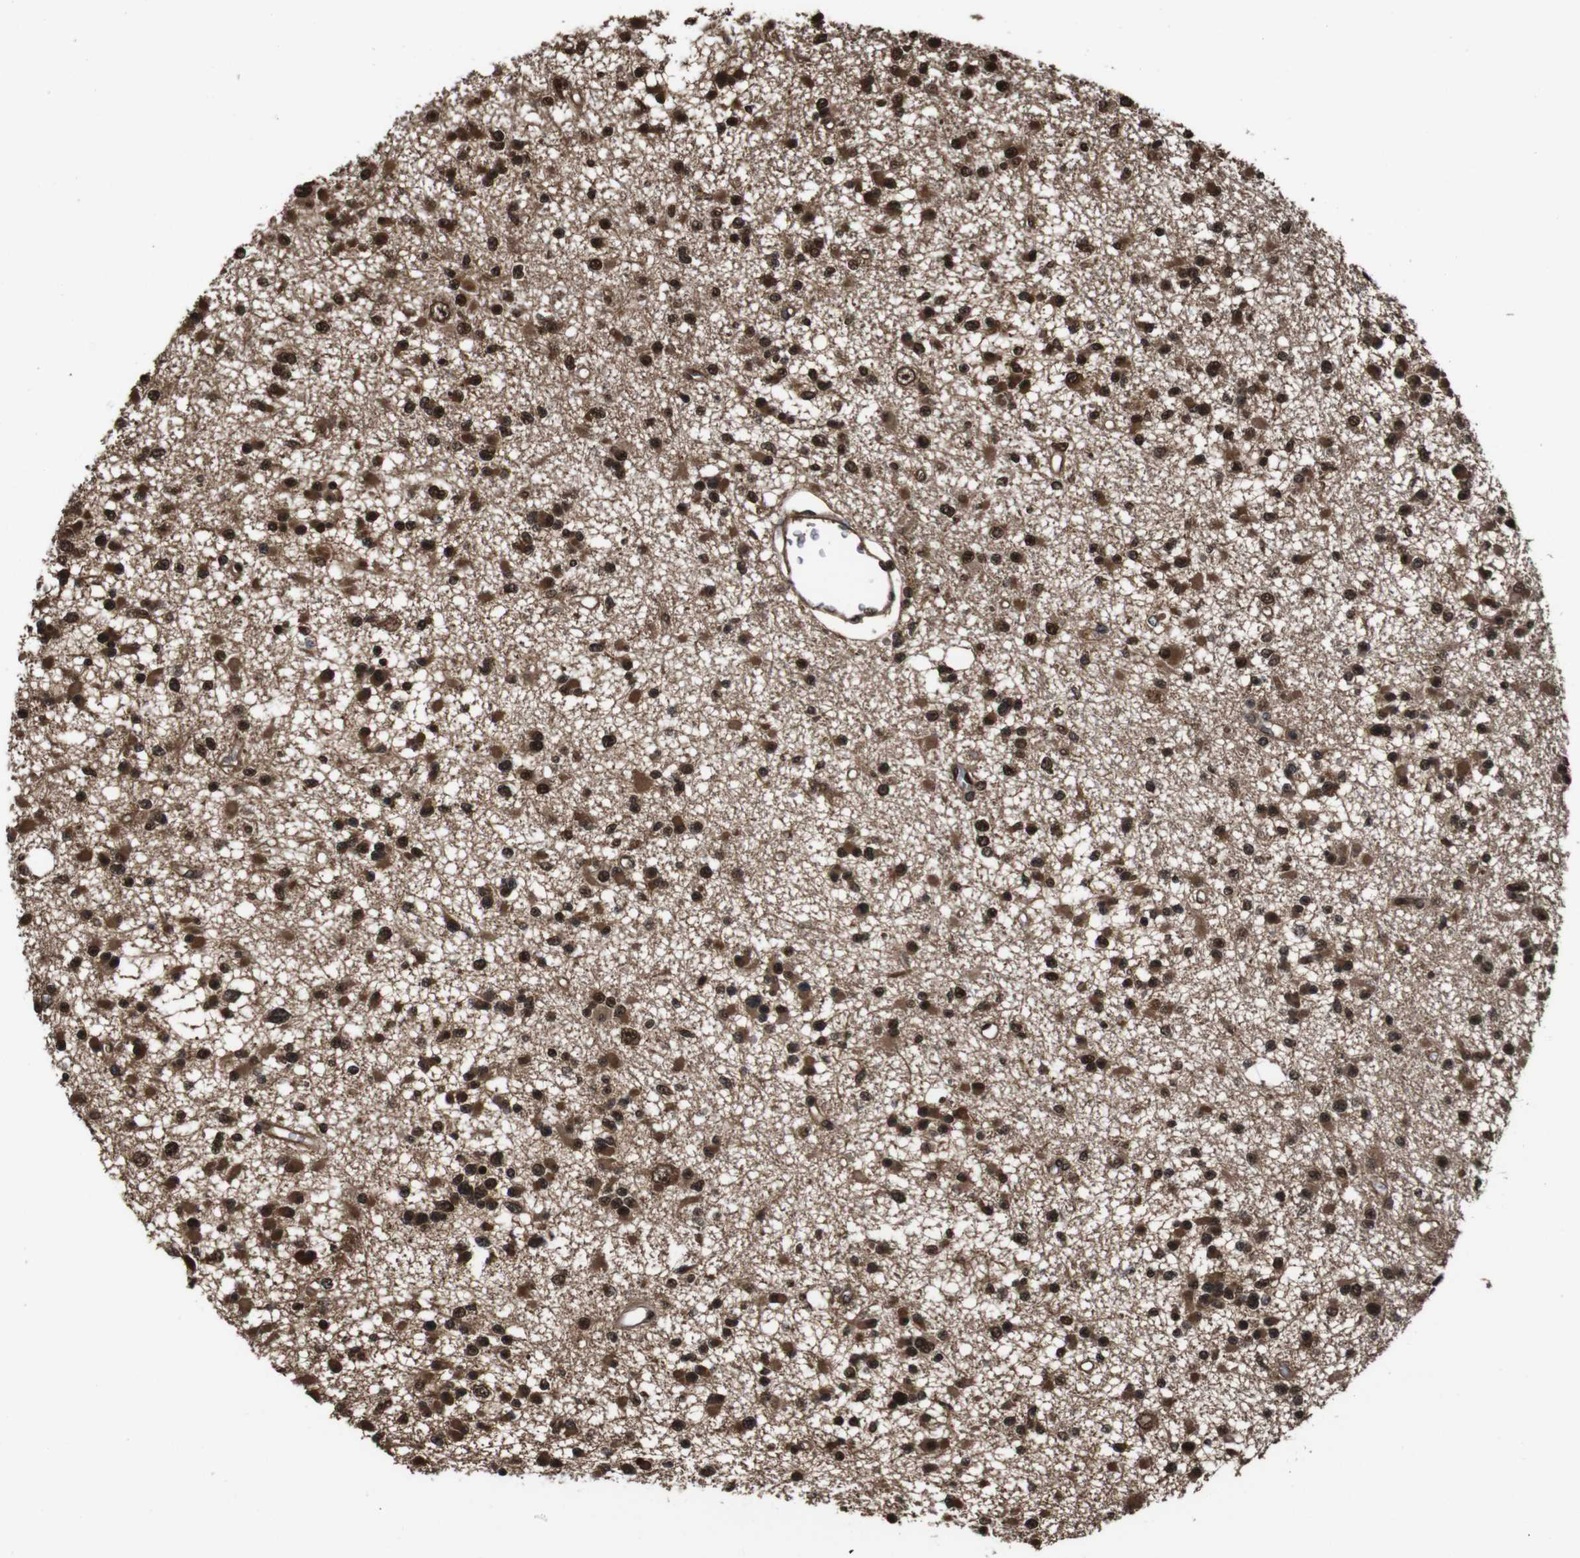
{"staining": {"intensity": "moderate", "quantity": ">75%", "location": "cytoplasmic/membranous,nuclear"}, "tissue": "glioma", "cell_type": "Tumor cells", "image_type": "cancer", "snomed": [{"axis": "morphology", "description": "Glioma, malignant, Low grade"}, {"axis": "topography", "description": "Brain"}], "caption": "Glioma stained with DAB (3,3'-diaminobenzidine) IHC exhibits medium levels of moderate cytoplasmic/membranous and nuclear expression in about >75% of tumor cells. Immunohistochemistry stains the protein of interest in brown and the nuclei are stained blue.", "gene": "VCP", "patient": {"sex": "female", "age": 22}}